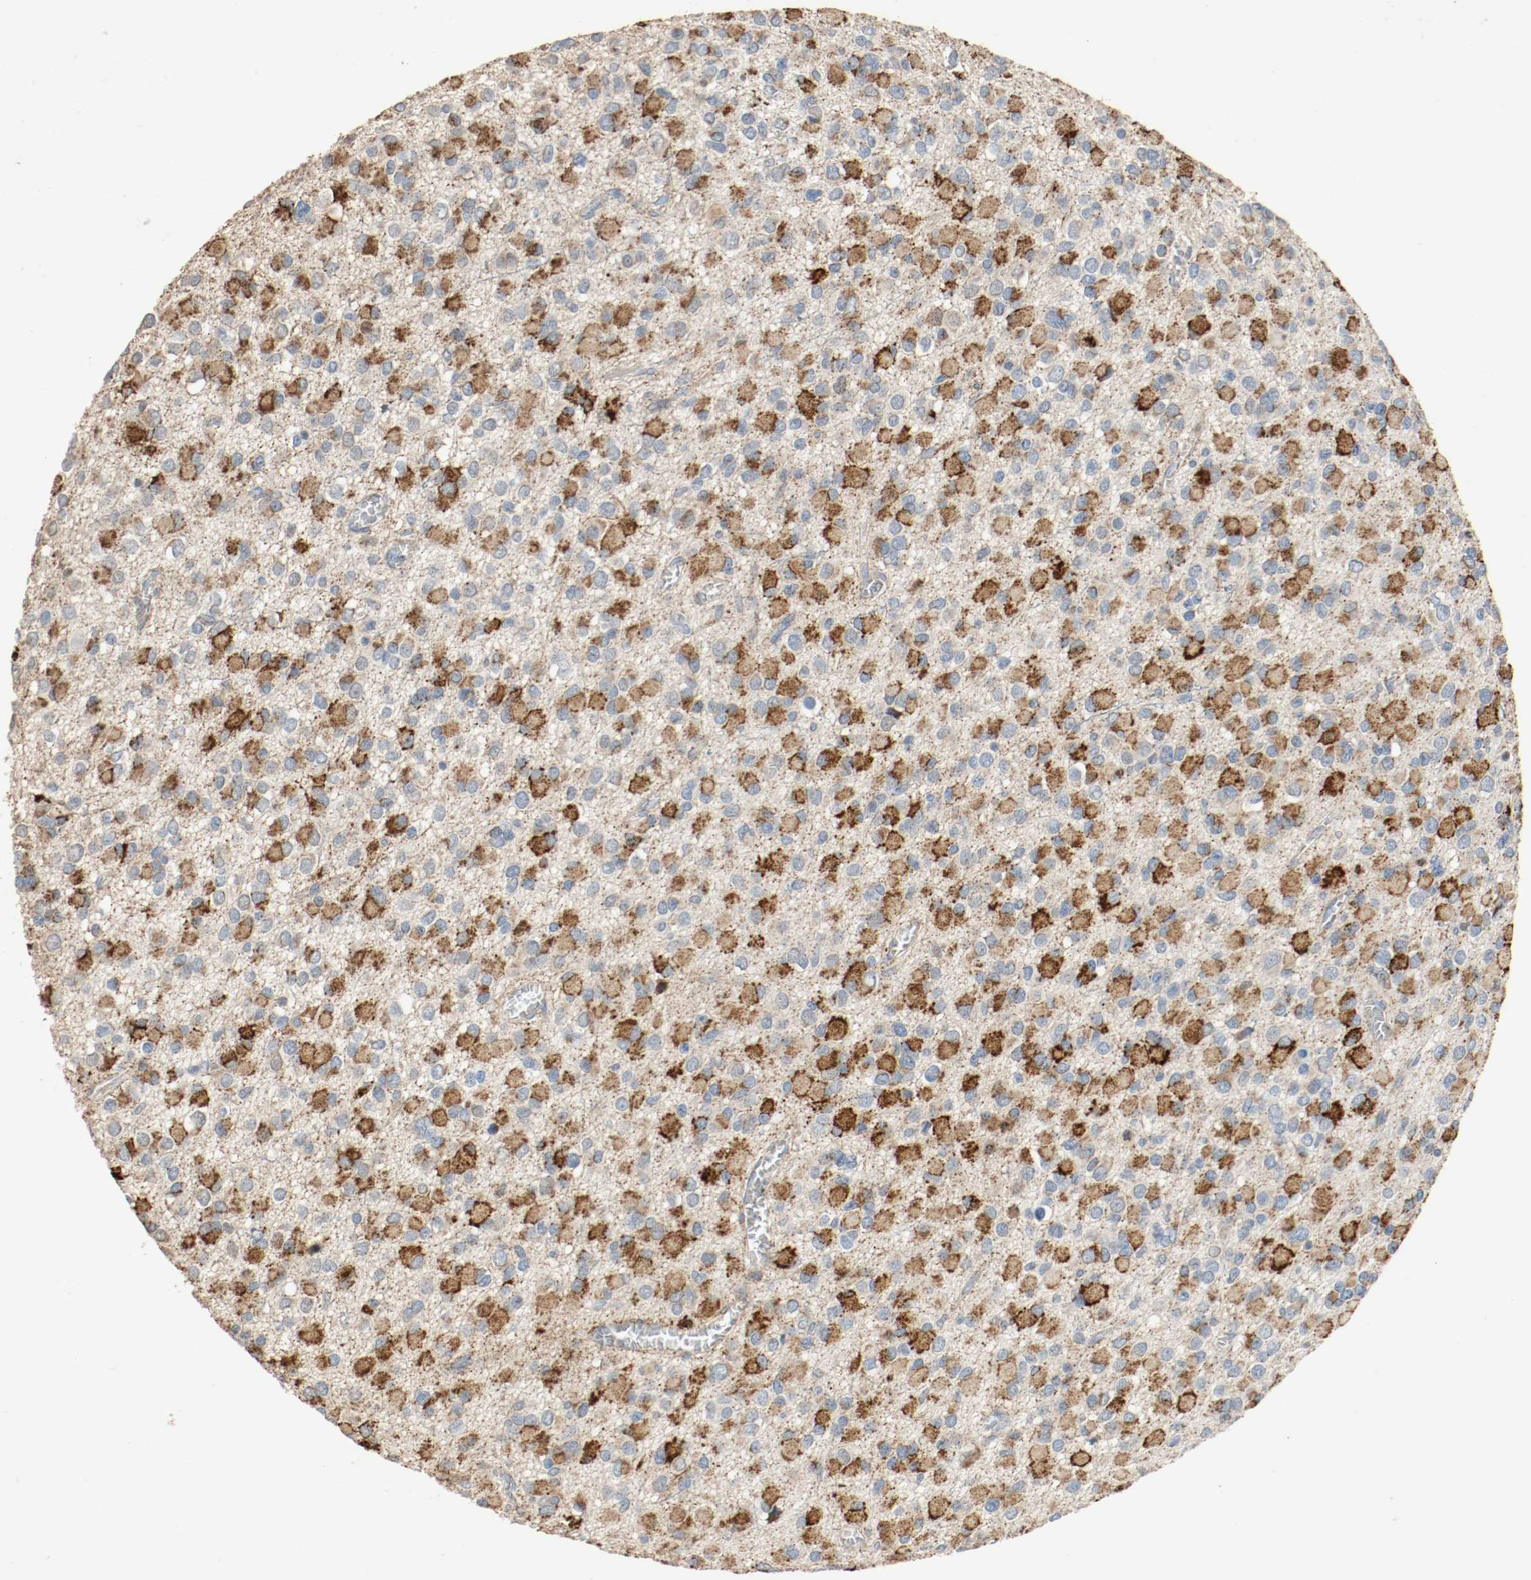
{"staining": {"intensity": "strong", "quantity": ">75%", "location": "cytoplasmic/membranous"}, "tissue": "glioma", "cell_type": "Tumor cells", "image_type": "cancer", "snomed": [{"axis": "morphology", "description": "Glioma, malignant, Low grade"}, {"axis": "topography", "description": "Brain"}], "caption": "Protein staining of malignant glioma (low-grade) tissue reveals strong cytoplasmic/membranous expression in approximately >75% of tumor cells. Nuclei are stained in blue.", "gene": "ALDH4A1", "patient": {"sex": "male", "age": 42}}